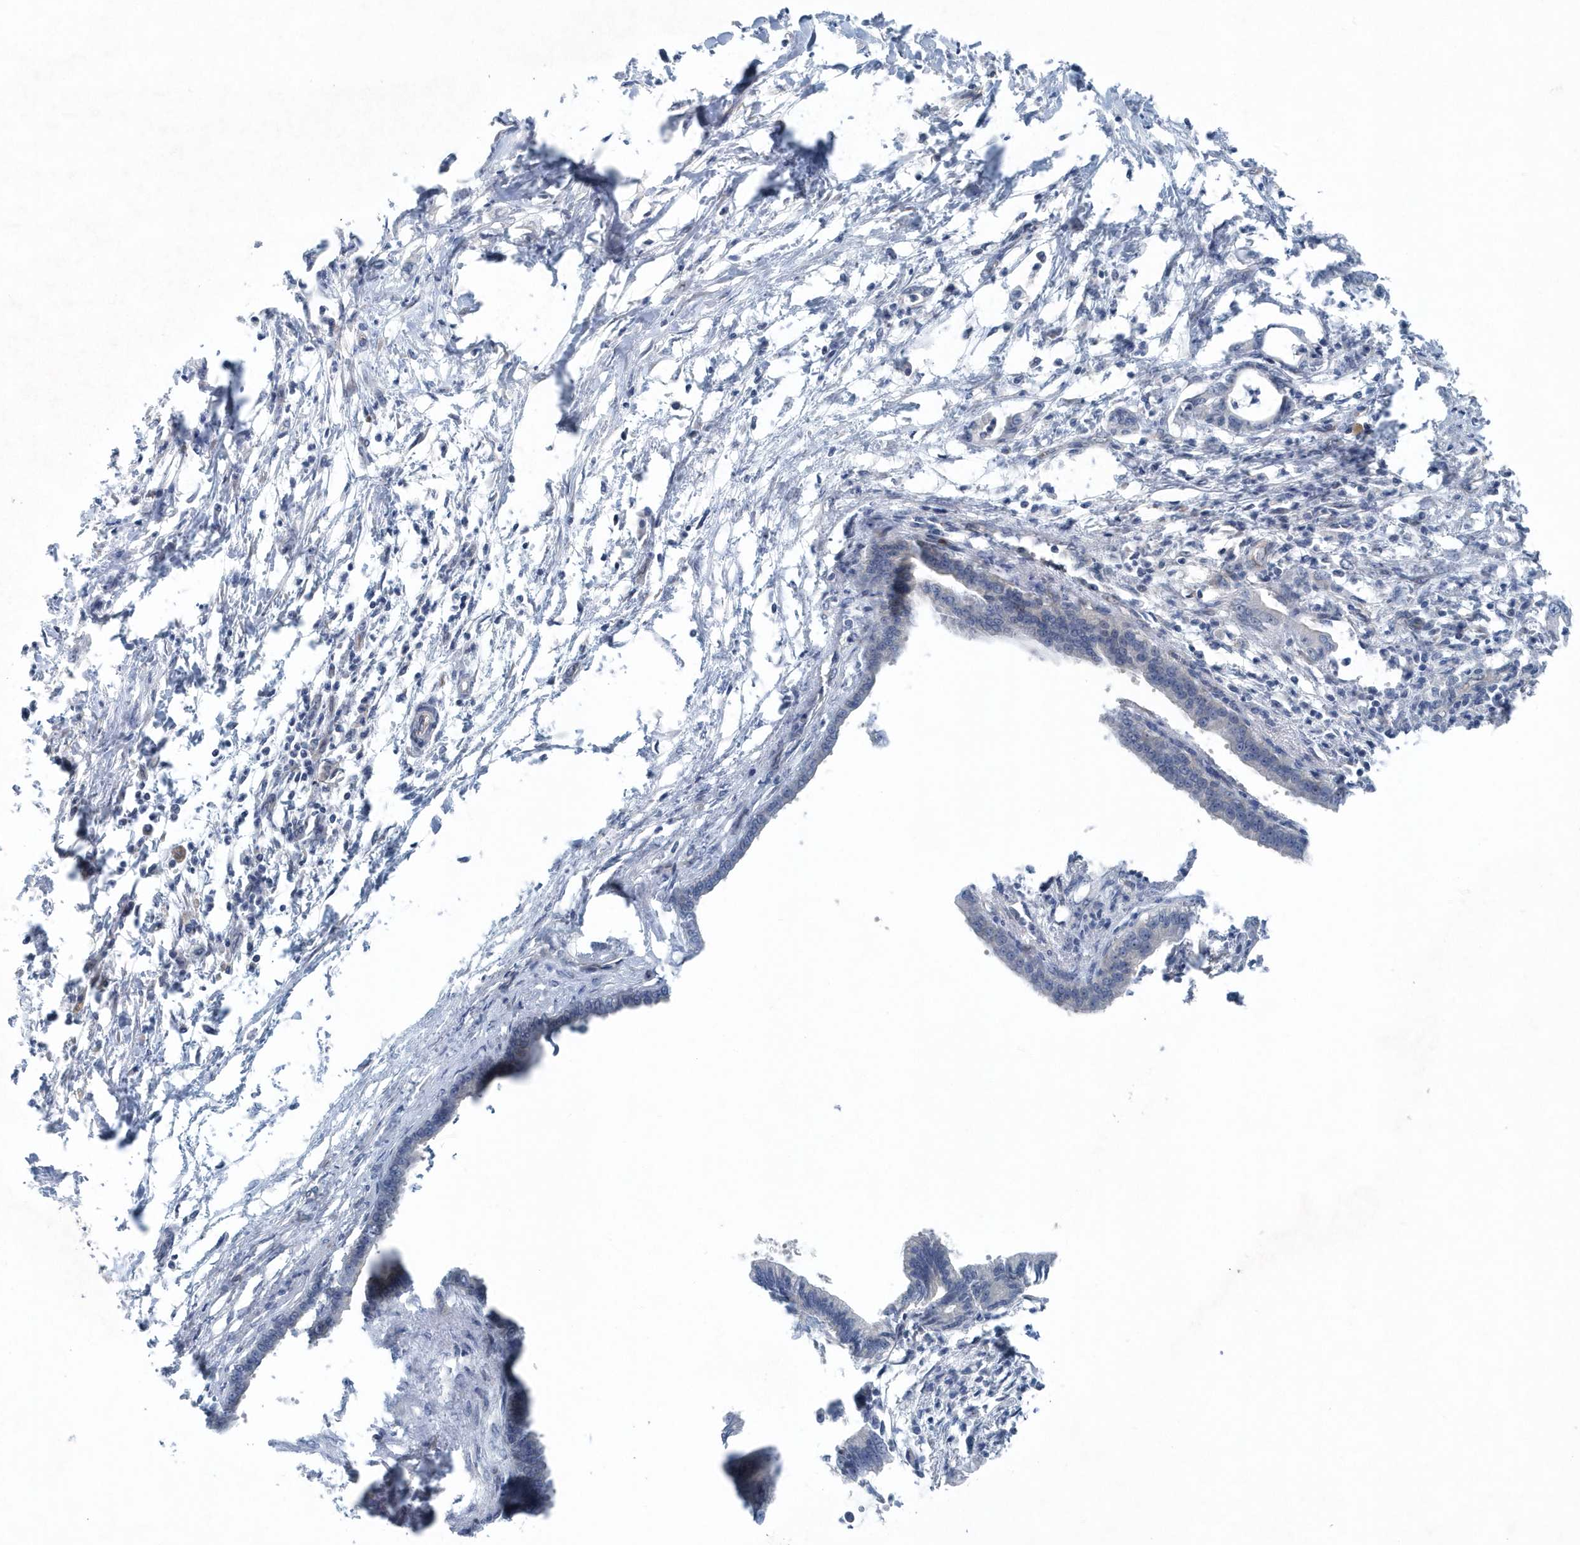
{"staining": {"intensity": "negative", "quantity": "none", "location": "none"}, "tissue": "pancreatic cancer", "cell_type": "Tumor cells", "image_type": "cancer", "snomed": [{"axis": "morphology", "description": "Adenocarcinoma, NOS"}, {"axis": "topography", "description": "Pancreas"}], "caption": "There is no significant expression in tumor cells of adenocarcinoma (pancreatic). The staining was performed using DAB to visualize the protein expression in brown, while the nuclei were stained in blue with hematoxylin (Magnification: 20x).", "gene": "MCC", "patient": {"sex": "female", "age": 55}}